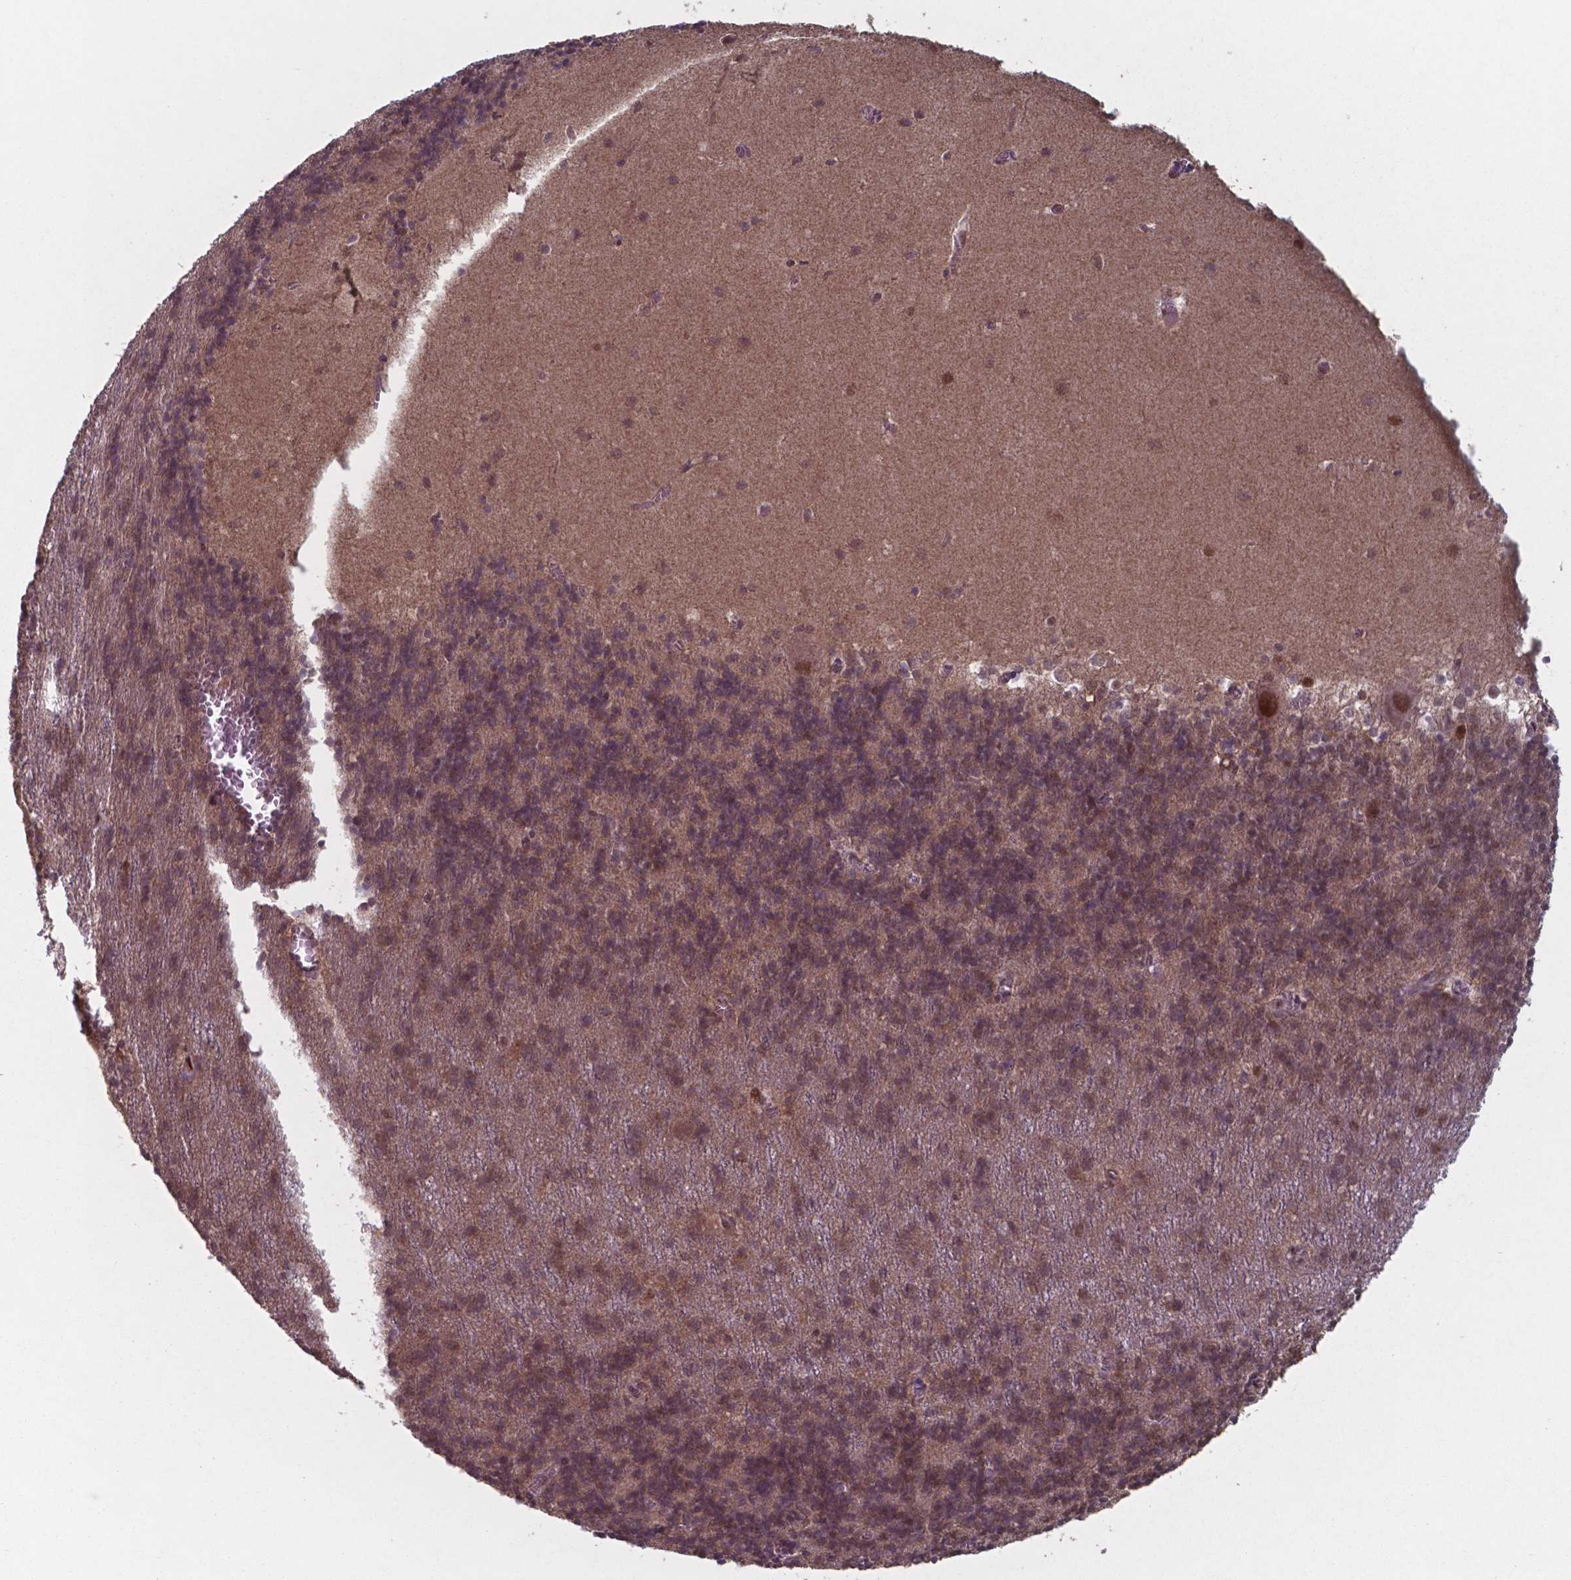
{"staining": {"intensity": "moderate", "quantity": "25%-75%", "location": "cytoplasmic/membranous,nuclear"}, "tissue": "cerebellum", "cell_type": "Cells in granular layer", "image_type": "normal", "snomed": [{"axis": "morphology", "description": "Normal tissue, NOS"}, {"axis": "topography", "description": "Cerebellum"}], "caption": "Moderate cytoplasmic/membranous,nuclear protein expression is seen in approximately 25%-75% of cells in granular layer in cerebellum.", "gene": "UBA1", "patient": {"sex": "male", "age": 70}}